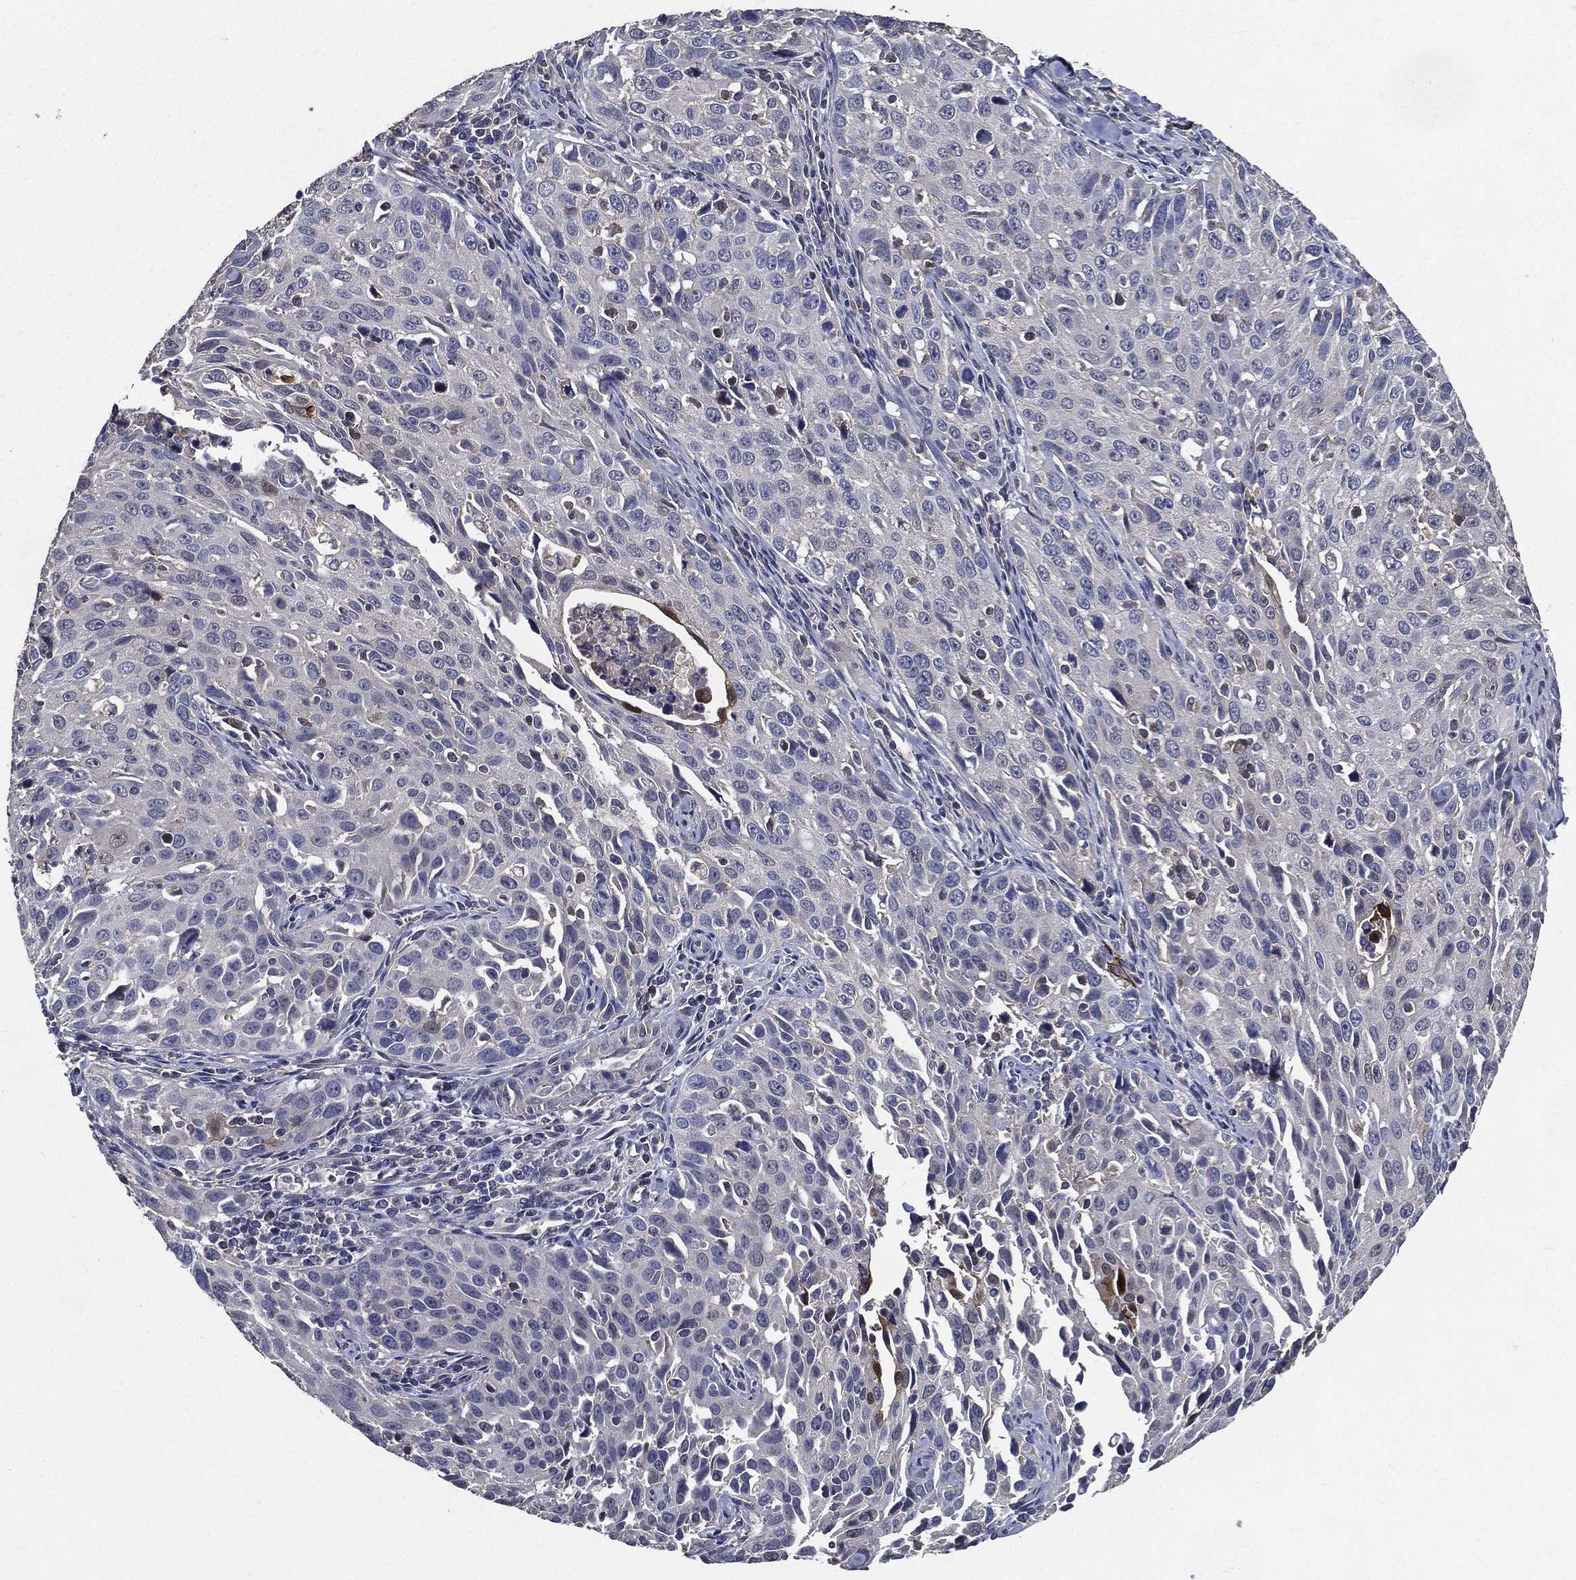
{"staining": {"intensity": "negative", "quantity": "none", "location": "none"}, "tissue": "cervical cancer", "cell_type": "Tumor cells", "image_type": "cancer", "snomed": [{"axis": "morphology", "description": "Squamous cell carcinoma, NOS"}, {"axis": "topography", "description": "Cervix"}], "caption": "Micrograph shows no significant protein expression in tumor cells of cervical cancer (squamous cell carcinoma). The staining was performed using DAB (3,3'-diaminobenzidine) to visualize the protein expression in brown, while the nuclei were stained in blue with hematoxylin (Magnification: 20x).", "gene": "SERPINB2", "patient": {"sex": "female", "age": 26}}